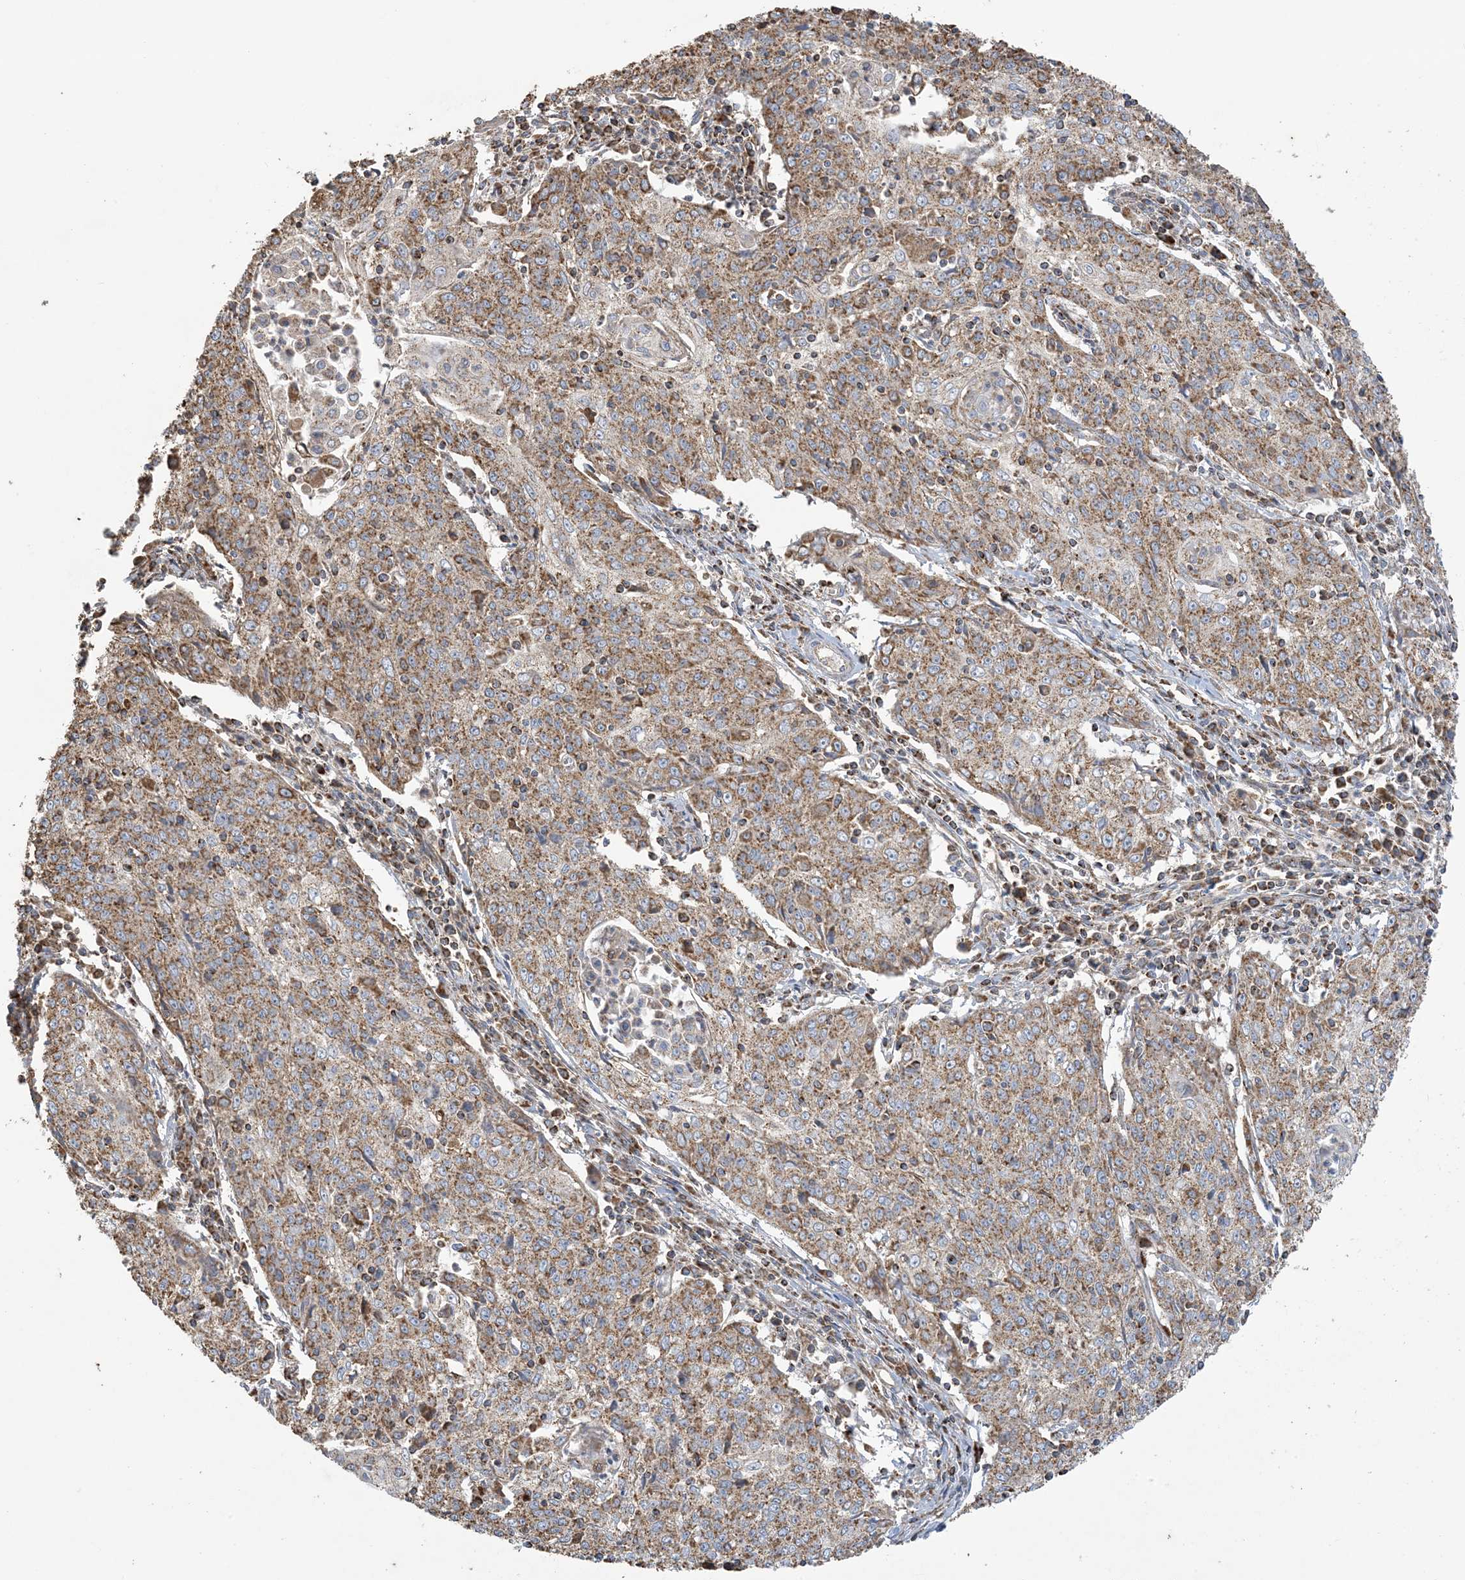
{"staining": {"intensity": "moderate", "quantity": ">75%", "location": "cytoplasmic/membranous"}, "tissue": "cervical cancer", "cell_type": "Tumor cells", "image_type": "cancer", "snomed": [{"axis": "morphology", "description": "Squamous cell carcinoma, NOS"}, {"axis": "topography", "description": "Cervix"}], "caption": "This is an image of immunohistochemistry staining of cervical squamous cell carcinoma, which shows moderate positivity in the cytoplasmic/membranous of tumor cells.", "gene": "AGA", "patient": {"sex": "female", "age": 48}}